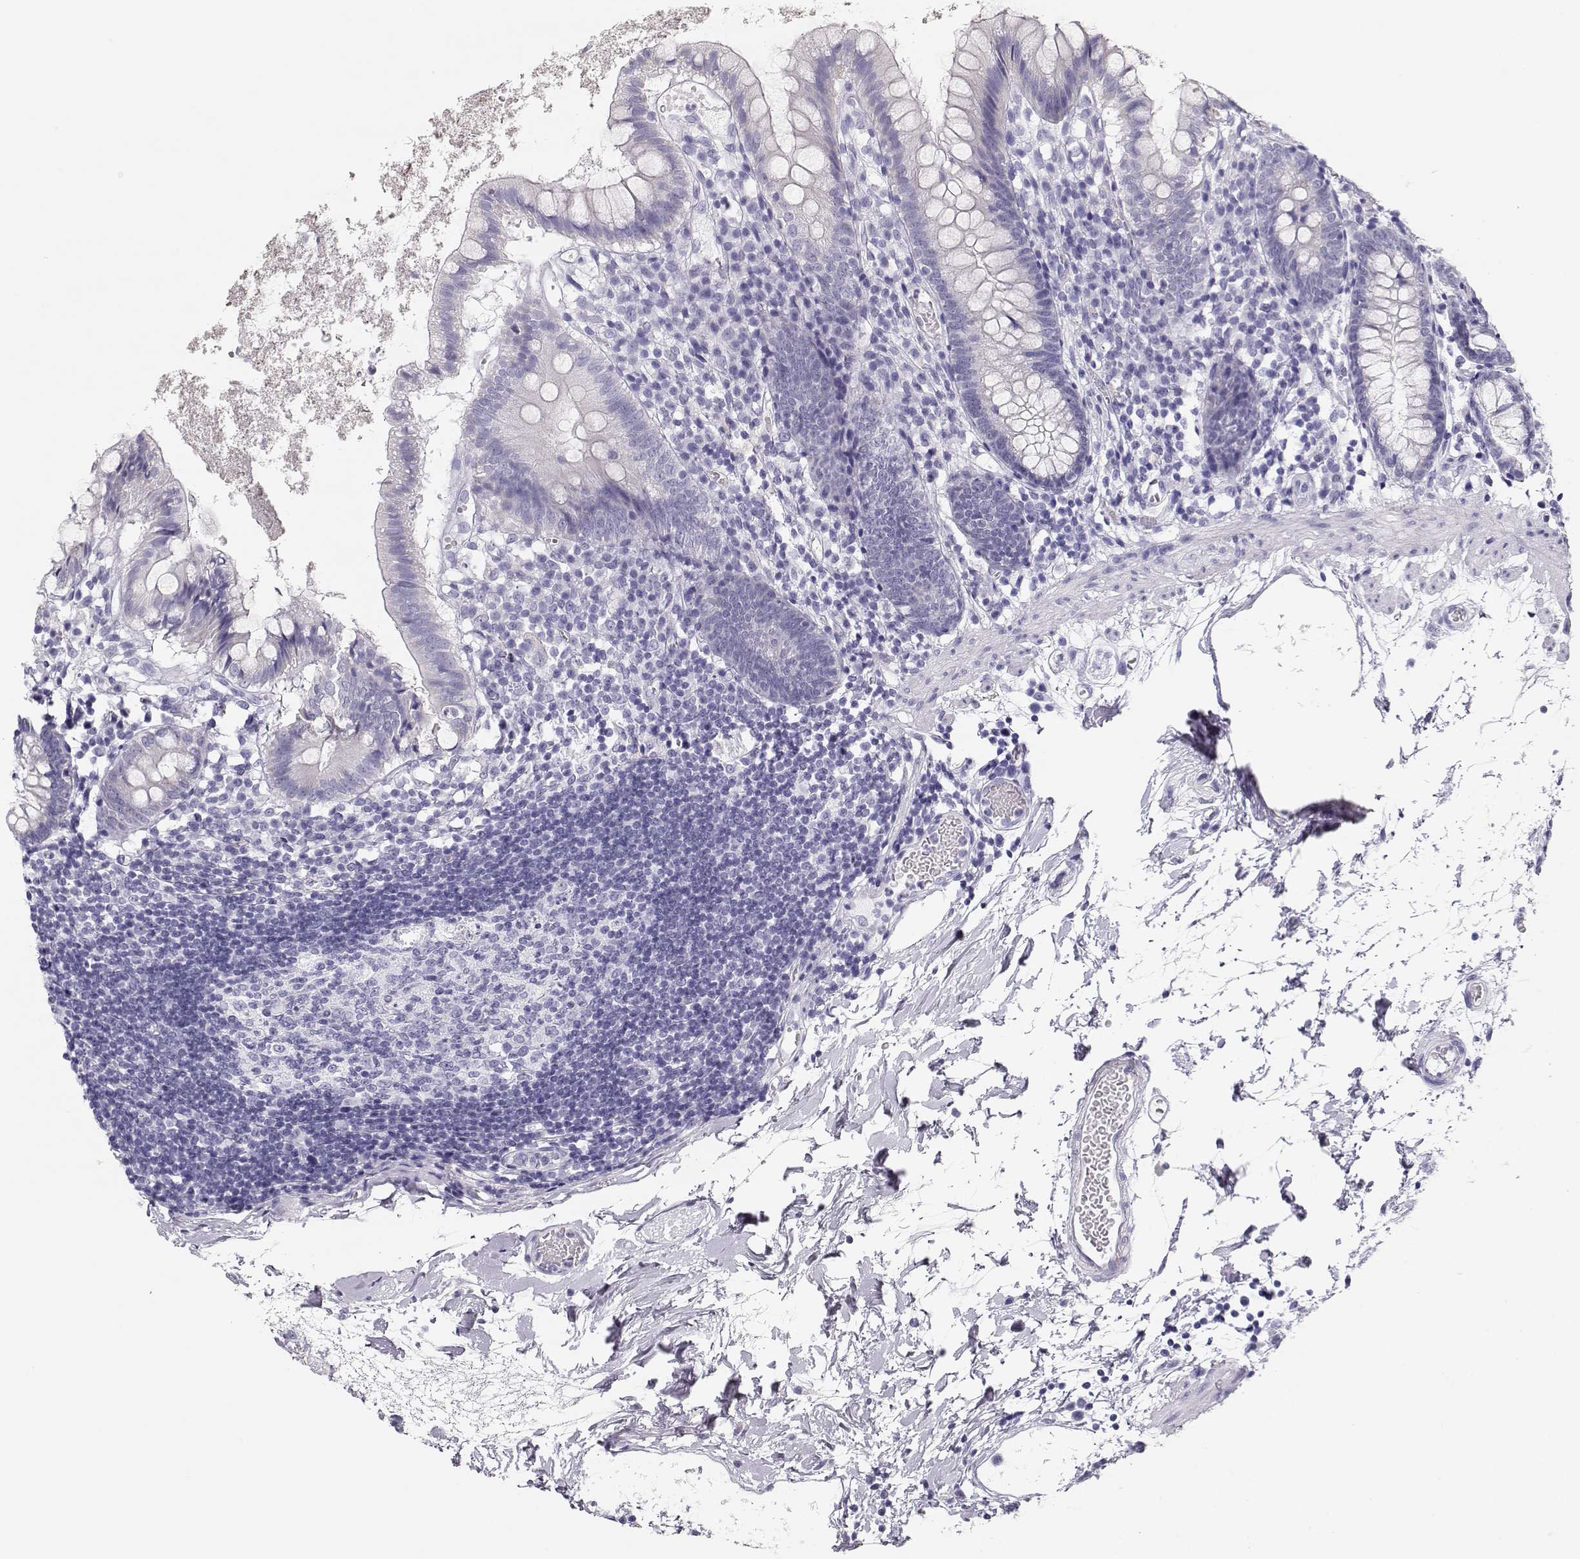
{"staining": {"intensity": "negative", "quantity": "none", "location": "none"}, "tissue": "small intestine", "cell_type": "Glandular cells", "image_type": "normal", "snomed": [{"axis": "morphology", "description": "Normal tissue, NOS"}, {"axis": "topography", "description": "Small intestine"}], "caption": "Immunohistochemical staining of benign small intestine reveals no significant expression in glandular cells.", "gene": "MAGEC1", "patient": {"sex": "female", "age": 90}}